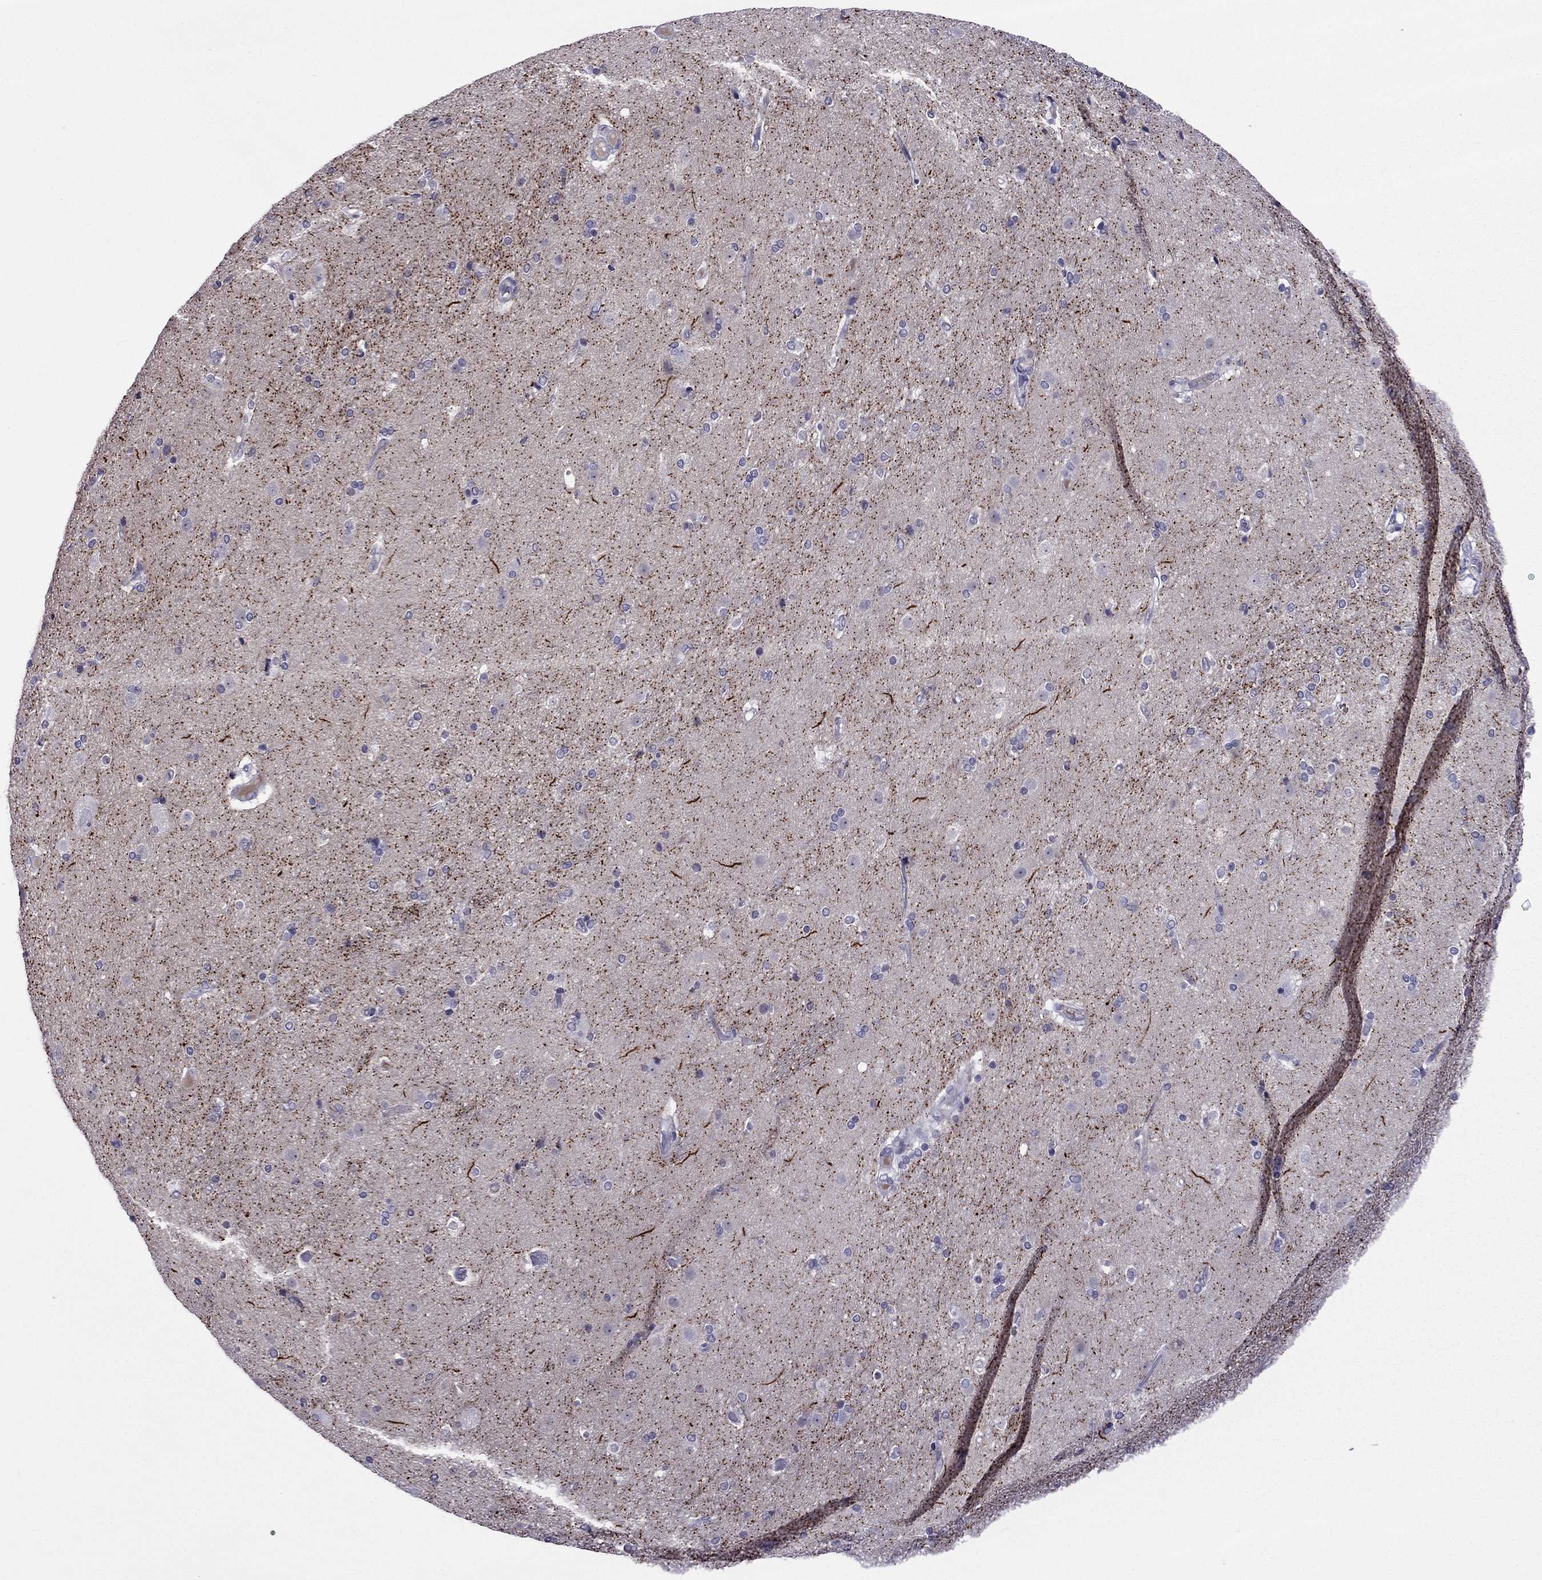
{"staining": {"intensity": "negative", "quantity": "none", "location": "none"}, "tissue": "caudate", "cell_type": "Glial cells", "image_type": "normal", "snomed": [{"axis": "morphology", "description": "Normal tissue, NOS"}, {"axis": "topography", "description": "Lateral ventricle wall"}], "caption": "DAB (3,3'-diaminobenzidine) immunohistochemical staining of benign caudate displays no significant staining in glial cells. (DAB IHC visualized using brightfield microscopy, high magnification).", "gene": "SPTBN4", "patient": {"sex": "male", "age": 54}}